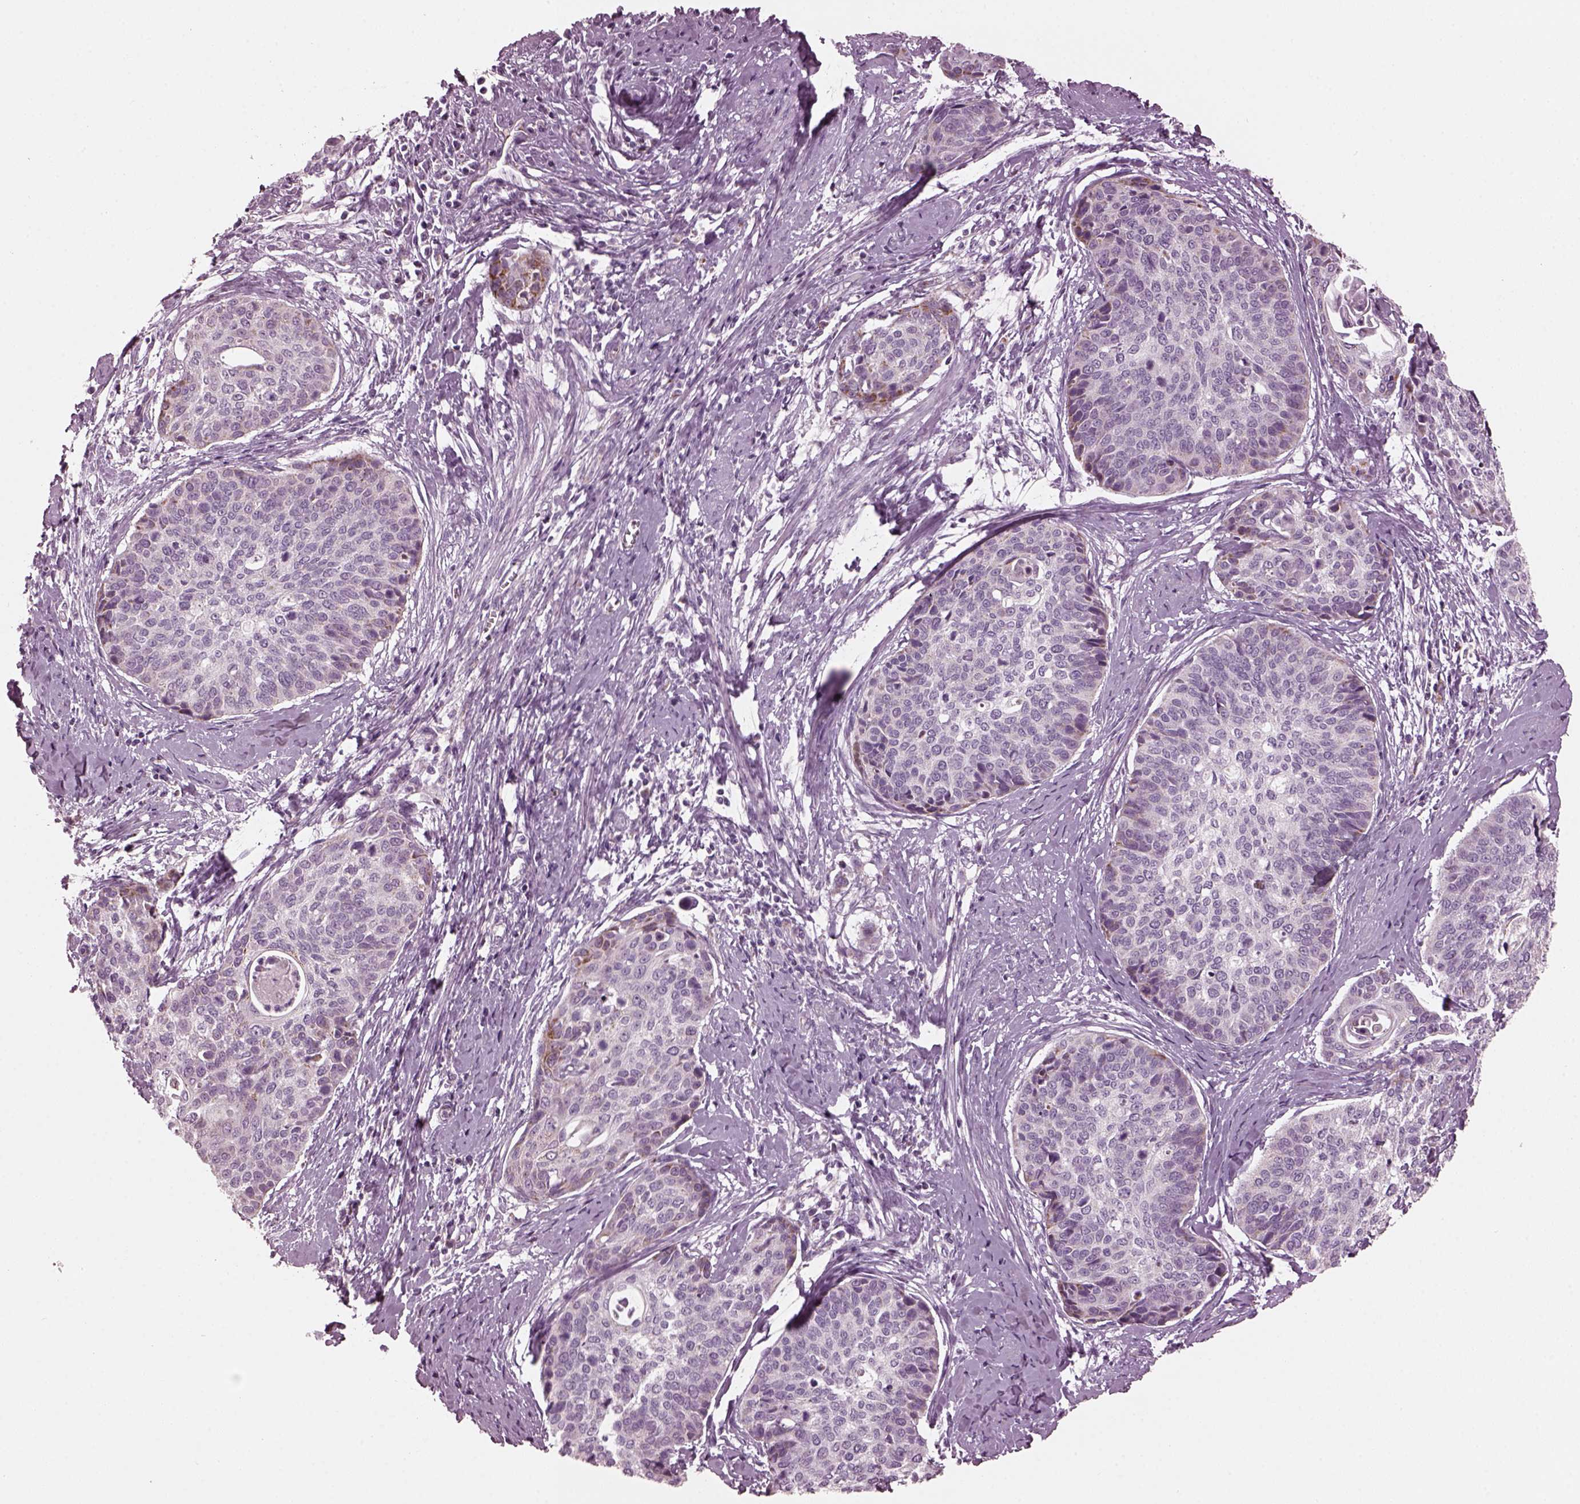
{"staining": {"intensity": "strong", "quantity": "<25%", "location": "cytoplasmic/membranous"}, "tissue": "cervical cancer", "cell_type": "Tumor cells", "image_type": "cancer", "snomed": [{"axis": "morphology", "description": "Squamous cell carcinoma, NOS"}, {"axis": "topography", "description": "Cervix"}], "caption": "Tumor cells show medium levels of strong cytoplasmic/membranous positivity in approximately <25% of cells in human cervical cancer.", "gene": "RIMS2", "patient": {"sex": "female", "age": 69}}